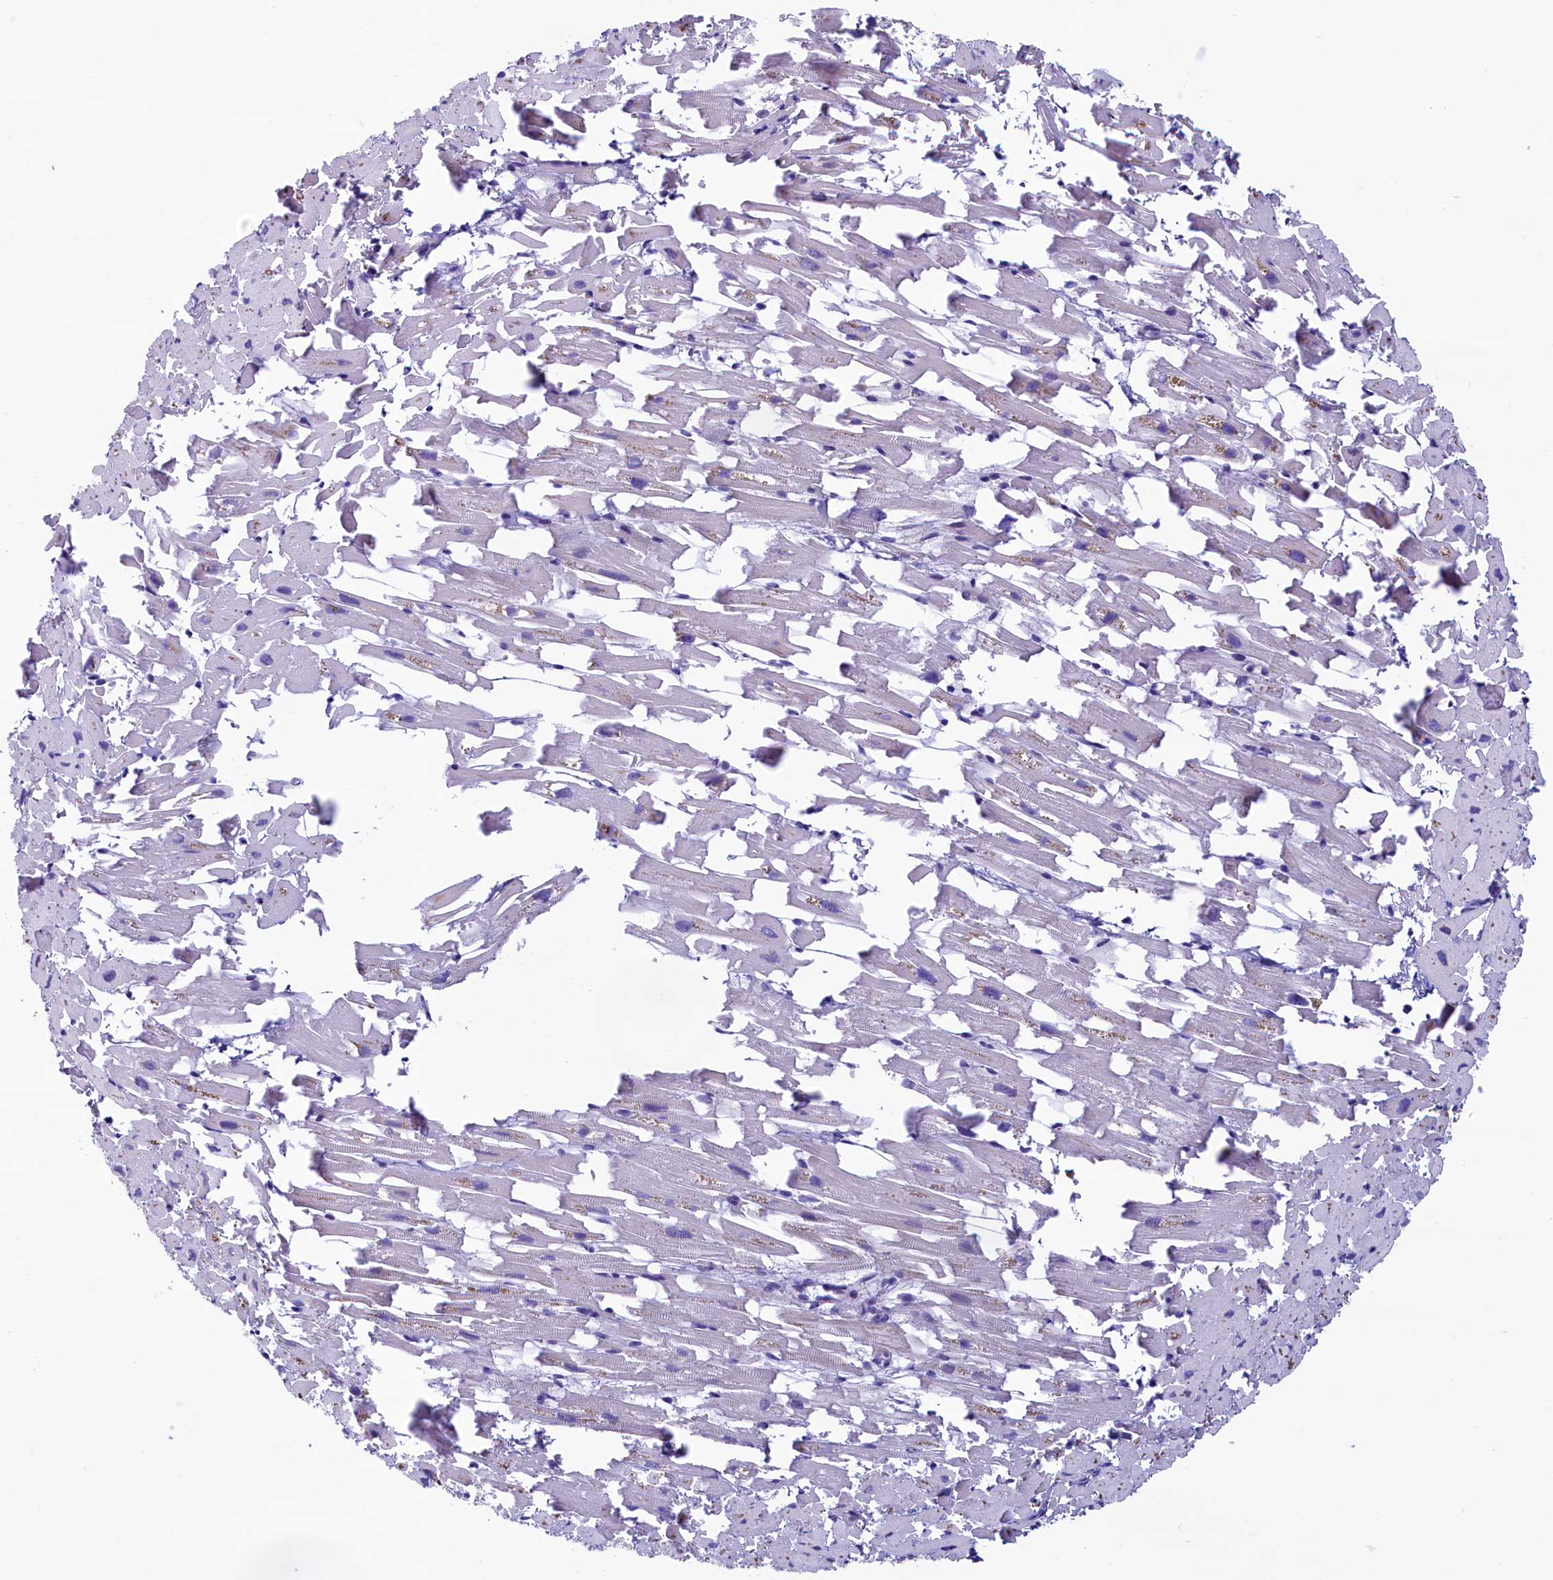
{"staining": {"intensity": "negative", "quantity": "none", "location": "none"}, "tissue": "heart muscle", "cell_type": "Cardiomyocytes", "image_type": "normal", "snomed": [{"axis": "morphology", "description": "Normal tissue, NOS"}, {"axis": "topography", "description": "Heart"}], "caption": "This is an immunohistochemistry (IHC) photomicrograph of normal heart muscle. There is no expression in cardiomyocytes.", "gene": "KRBOX5", "patient": {"sex": "female", "age": 64}}